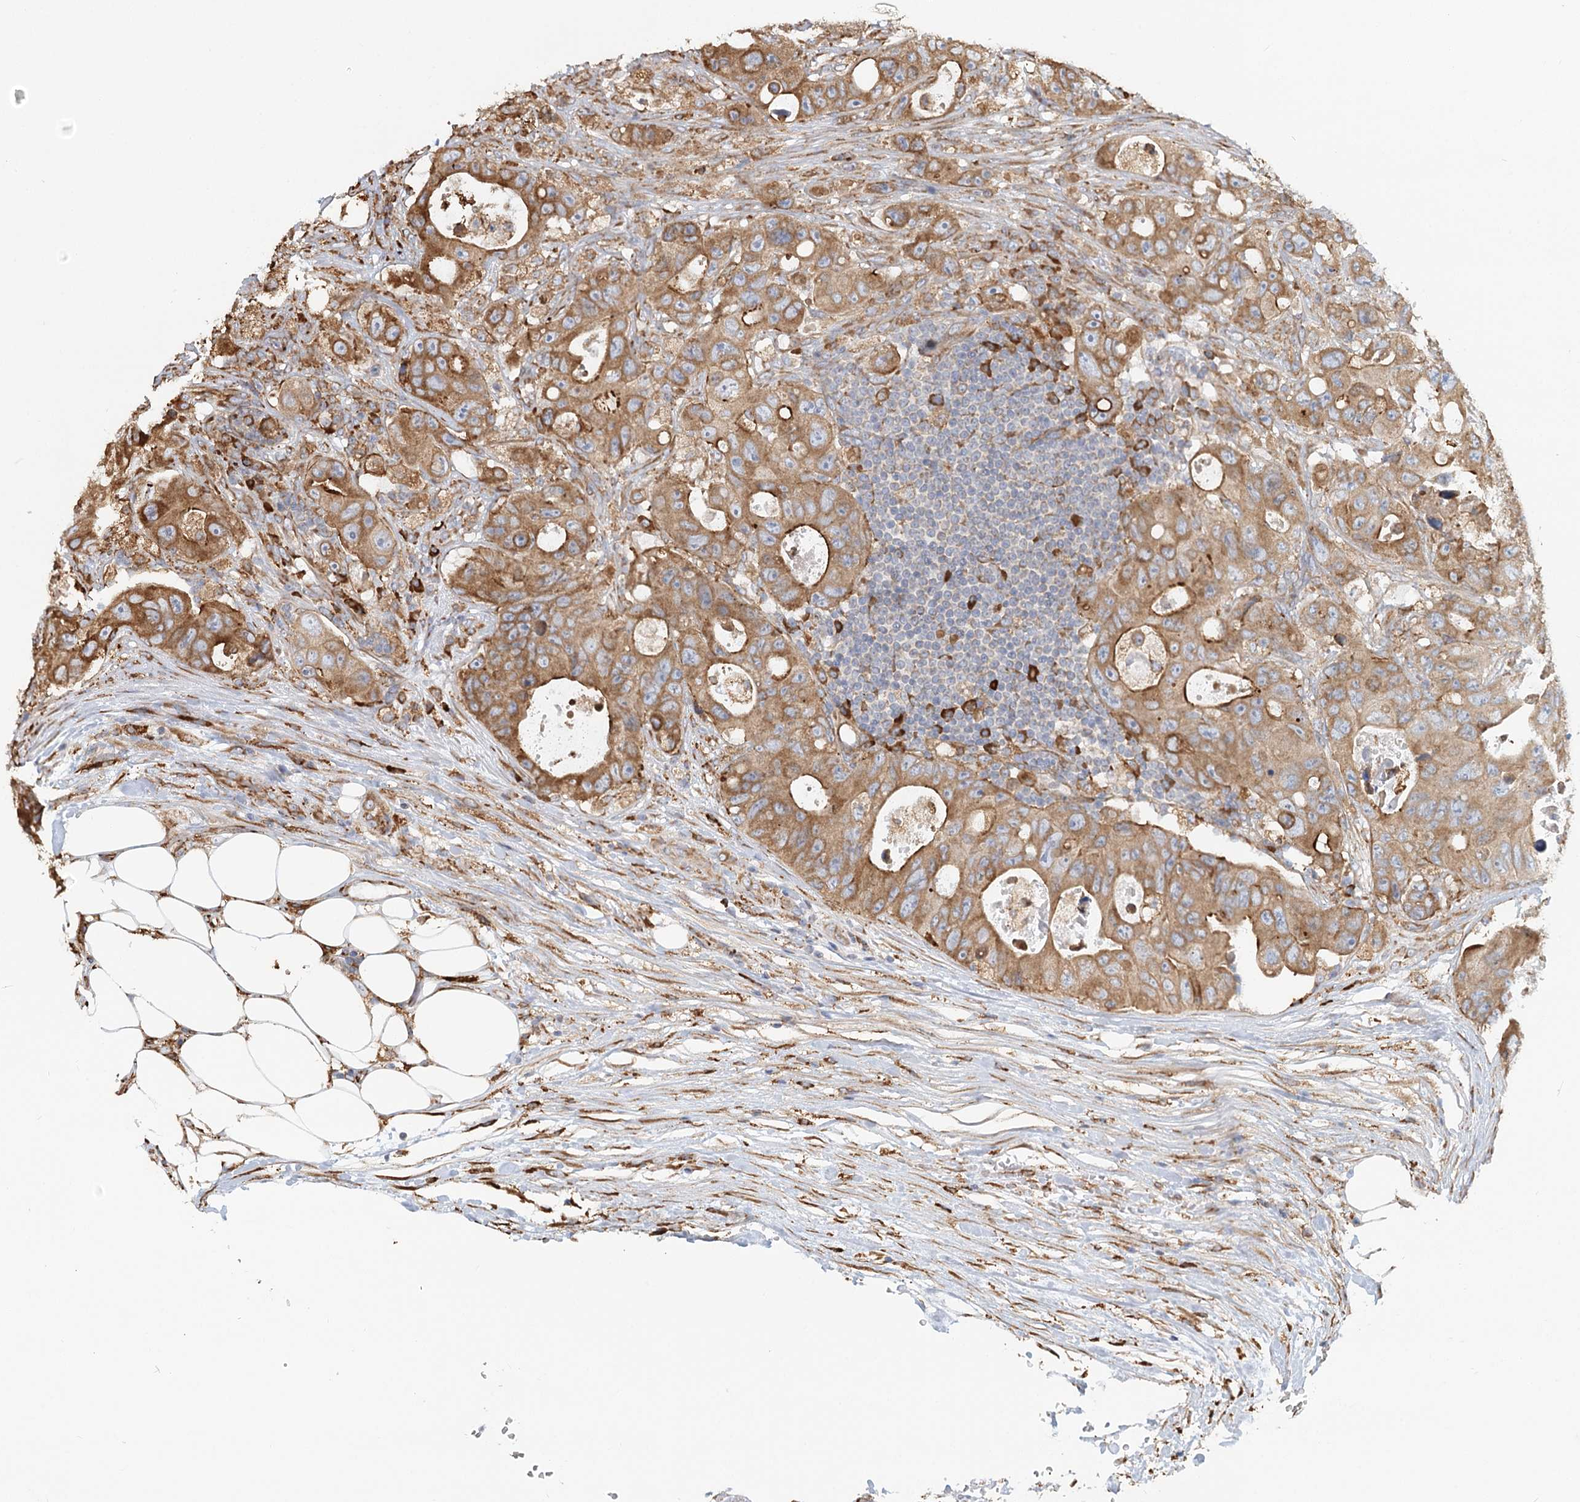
{"staining": {"intensity": "moderate", "quantity": ">75%", "location": "cytoplasmic/membranous"}, "tissue": "colorectal cancer", "cell_type": "Tumor cells", "image_type": "cancer", "snomed": [{"axis": "morphology", "description": "Adenocarcinoma, NOS"}, {"axis": "topography", "description": "Colon"}], "caption": "Immunohistochemistry (DAB (3,3'-diaminobenzidine)) staining of human adenocarcinoma (colorectal) exhibits moderate cytoplasmic/membranous protein positivity in about >75% of tumor cells.", "gene": "TAS1R1", "patient": {"sex": "female", "age": 46}}